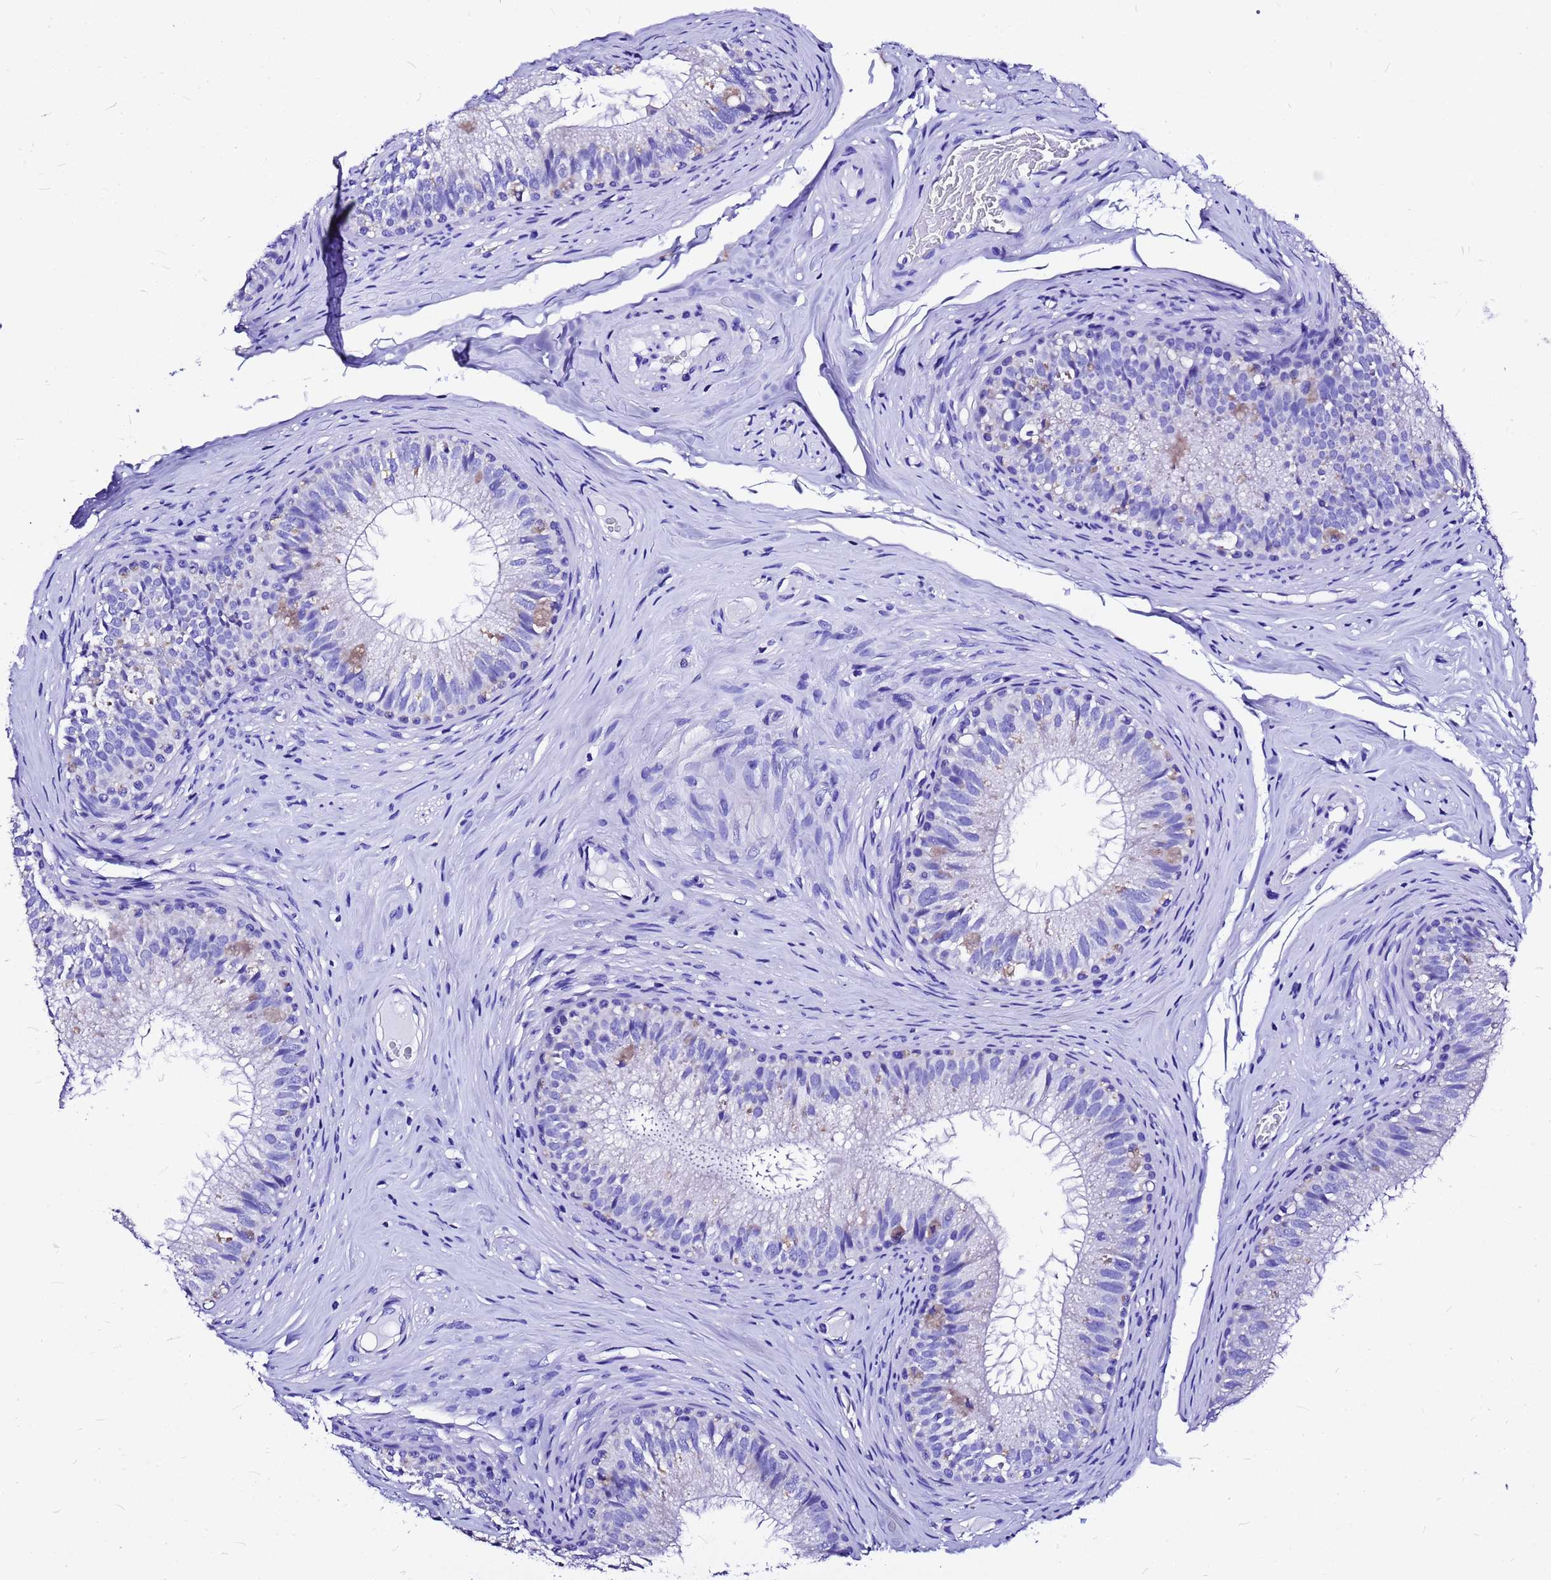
{"staining": {"intensity": "negative", "quantity": "none", "location": "none"}, "tissue": "epididymis", "cell_type": "Glandular cells", "image_type": "normal", "snomed": [{"axis": "morphology", "description": "Normal tissue, NOS"}, {"axis": "topography", "description": "Epididymis"}], "caption": "Immunohistochemical staining of normal human epididymis reveals no significant positivity in glandular cells. Nuclei are stained in blue.", "gene": "HERC4", "patient": {"sex": "male", "age": 34}}